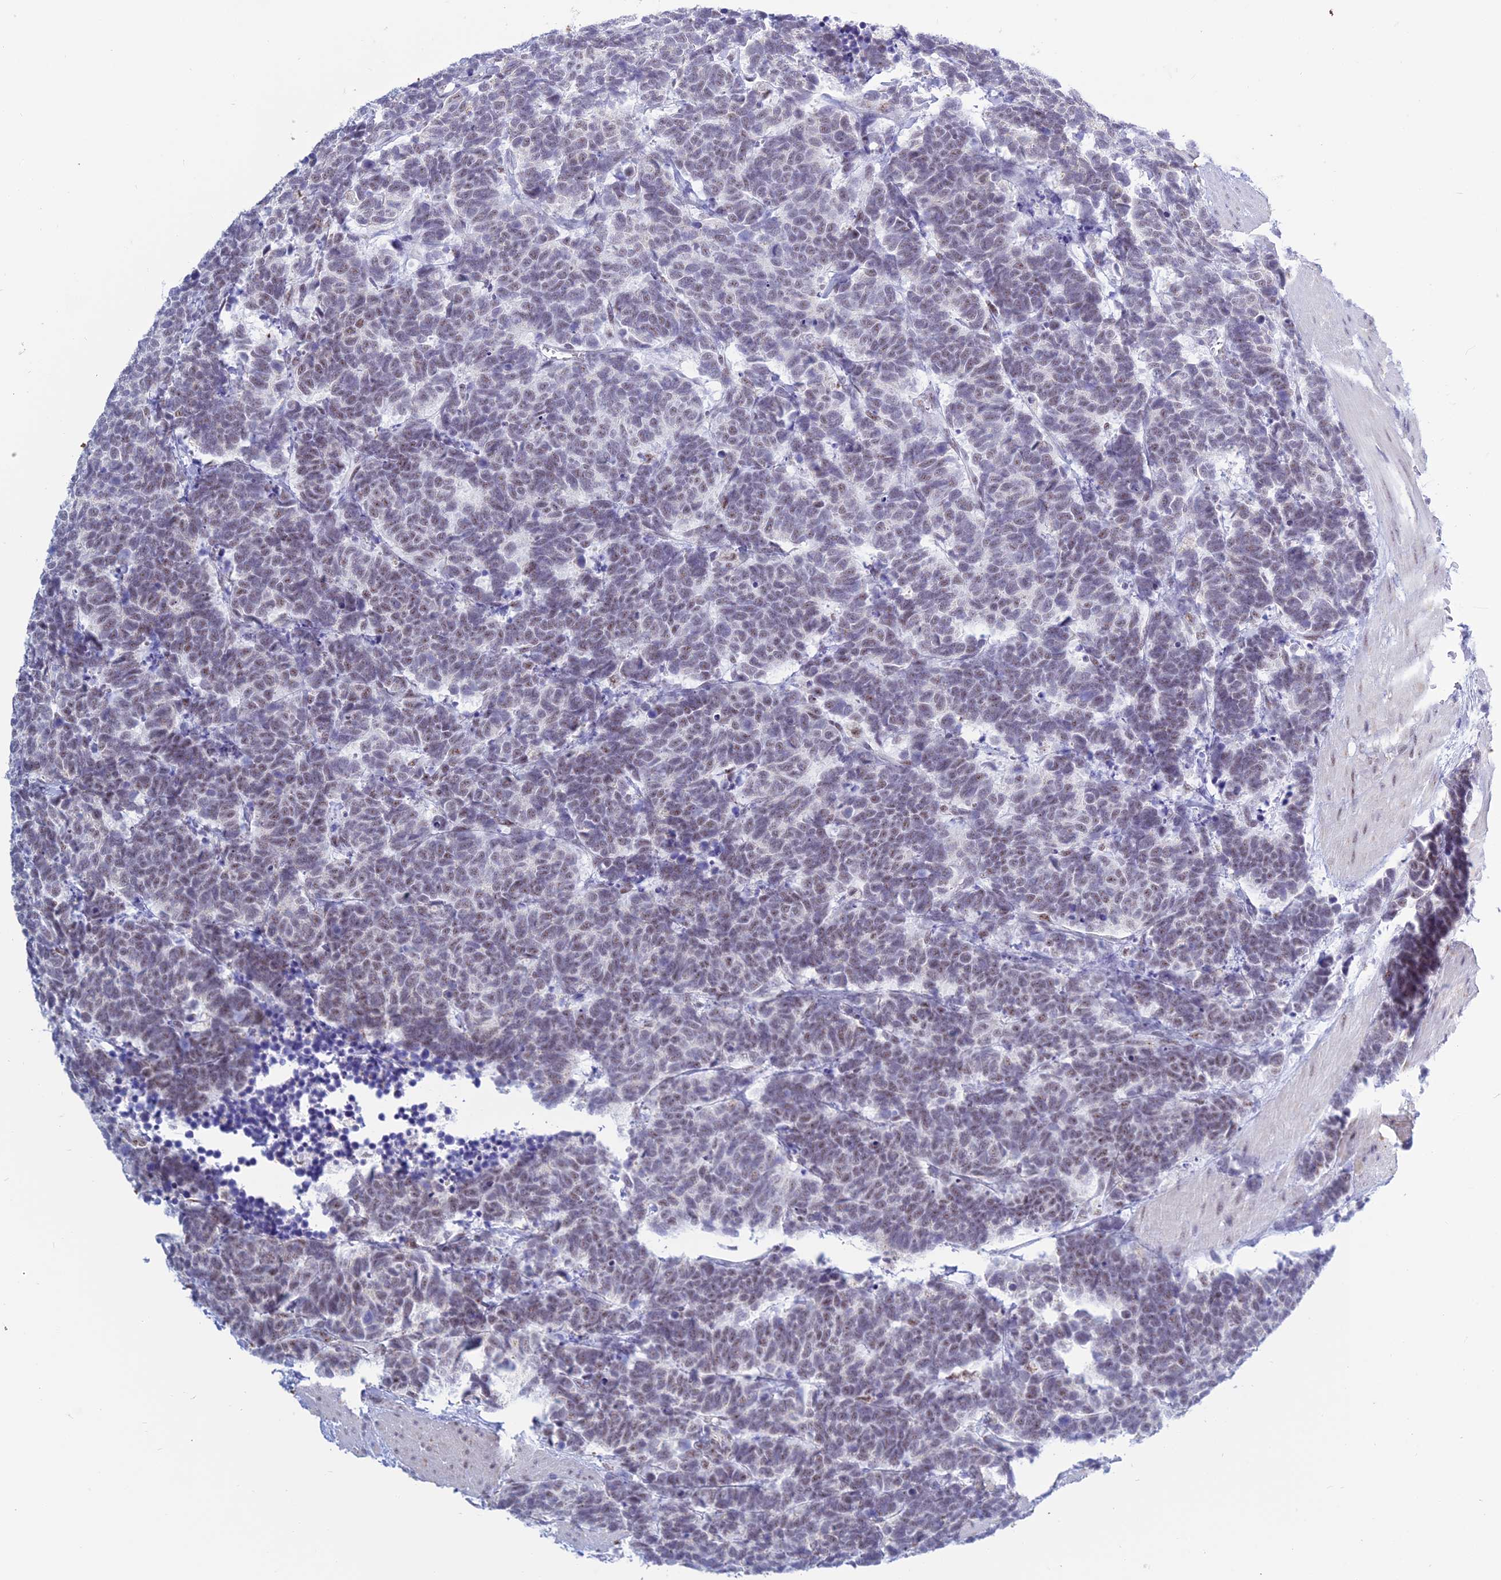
{"staining": {"intensity": "weak", "quantity": ">75%", "location": "nuclear"}, "tissue": "carcinoid", "cell_type": "Tumor cells", "image_type": "cancer", "snomed": [{"axis": "morphology", "description": "Carcinoma, NOS"}, {"axis": "morphology", "description": "Carcinoid, malignant, NOS"}, {"axis": "topography", "description": "Urinary bladder"}], "caption": "The photomicrograph displays immunohistochemical staining of malignant carcinoid. There is weak nuclear expression is present in approximately >75% of tumor cells. Ihc stains the protein of interest in brown and the nuclei are stained blue.", "gene": "KLF14", "patient": {"sex": "male", "age": 57}}